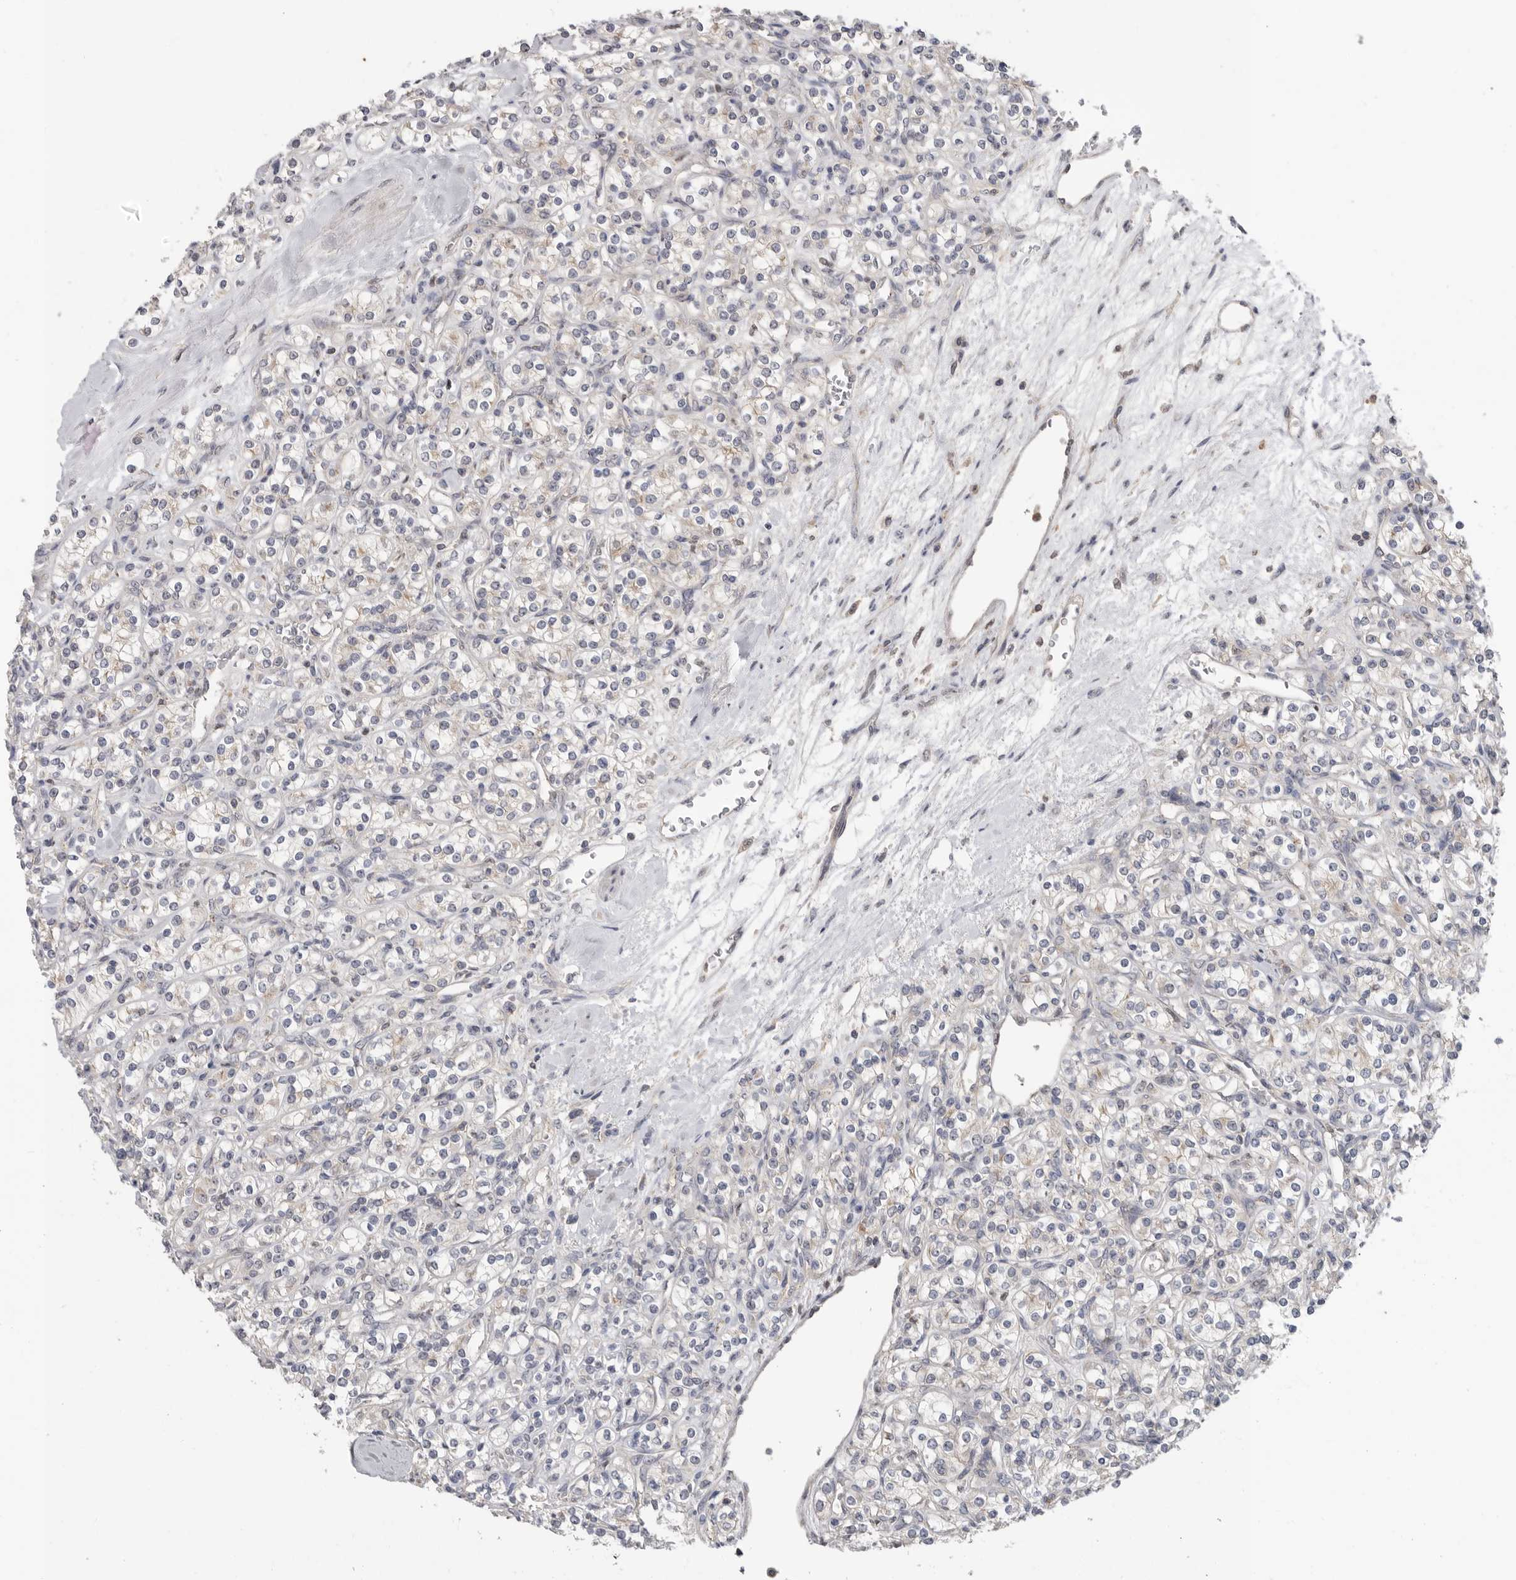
{"staining": {"intensity": "negative", "quantity": "none", "location": "none"}, "tissue": "renal cancer", "cell_type": "Tumor cells", "image_type": "cancer", "snomed": [{"axis": "morphology", "description": "Adenocarcinoma, NOS"}, {"axis": "topography", "description": "Kidney"}], "caption": "An image of renal adenocarcinoma stained for a protein displays no brown staining in tumor cells.", "gene": "KLK5", "patient": {"sex": "male", "age": 77}}